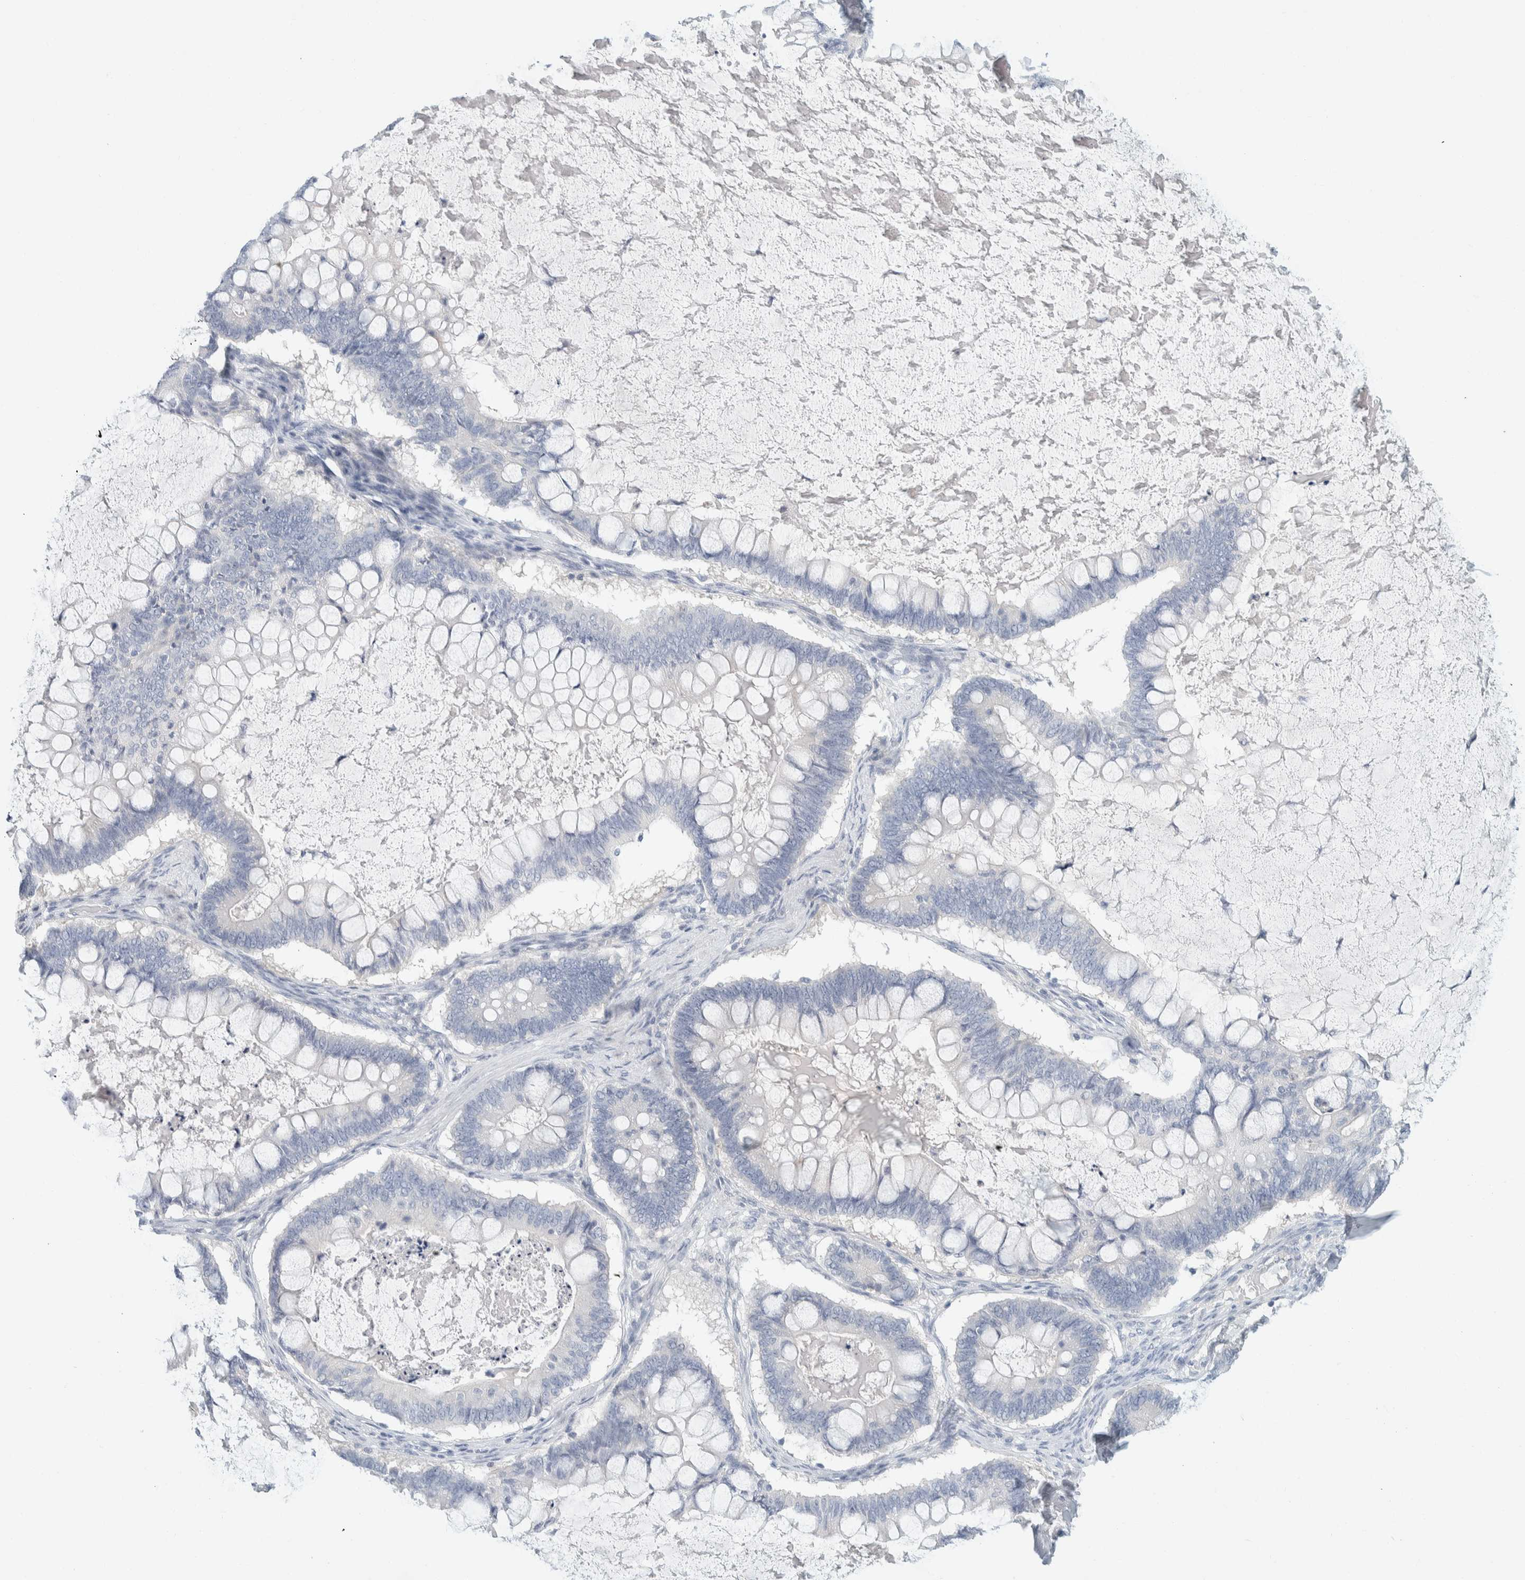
{"staining": {"intensity": "negative", "quantity": "none", "location": "none"}, "tissue": "ovarian cancer", "cell_type": "Tumor cells", "image_type": "cancer", "snomed": [{"axis": "morphology", "description": "Cystadenocarcinoma, mucinous, NOS"}, {"axis": "topography", "description": "Ovary"}], "caption": "DAB (3,3'-diaminobenzidine) immunohistochemical staining of ovarian mucinous cystadenocarcinoma demonstrates no significant expression in tumor cells.", "gene": "ALOX12B", "patient": {"sex": "female", "age": 61}}